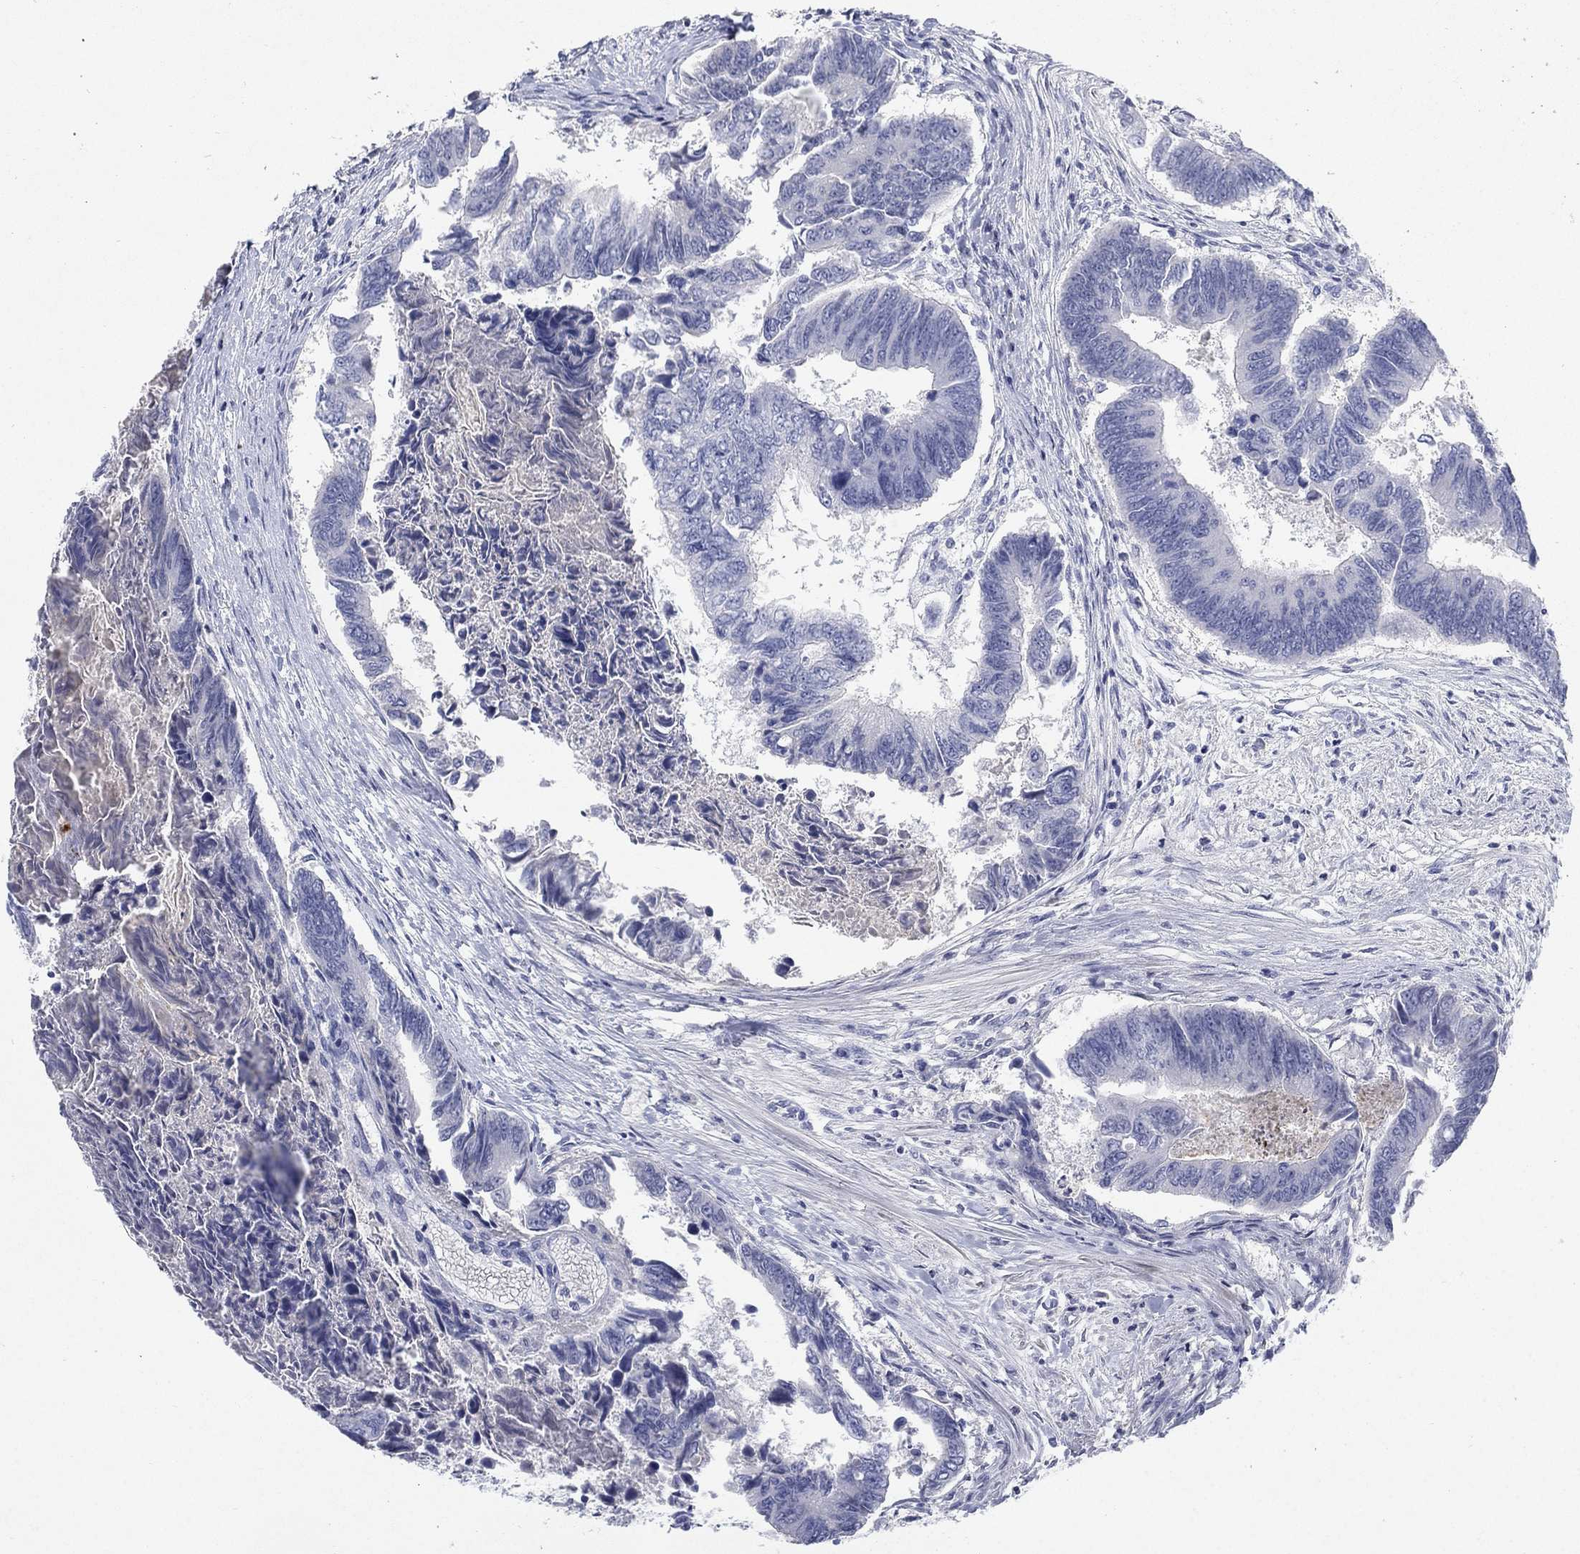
{"staining": {"intensity": "negative", "quantity": "none", "location": "none"}, "tissue": "colorectal cancer", "cell_type": "Tumor cells", "image_type": "cancer", "snomed": [{"axis": "morphology", "description": "Adenocarcinoma, NOS"}, {"axis": "topography", "description": "Colon"}], "caption": "This is an IHC photomicrograph of human colorectal cancer (adenocarcinoma). There is no staining in tumor cells.", "gene": "TMEM249", "patient": {"sex": "female", "age": 65}}